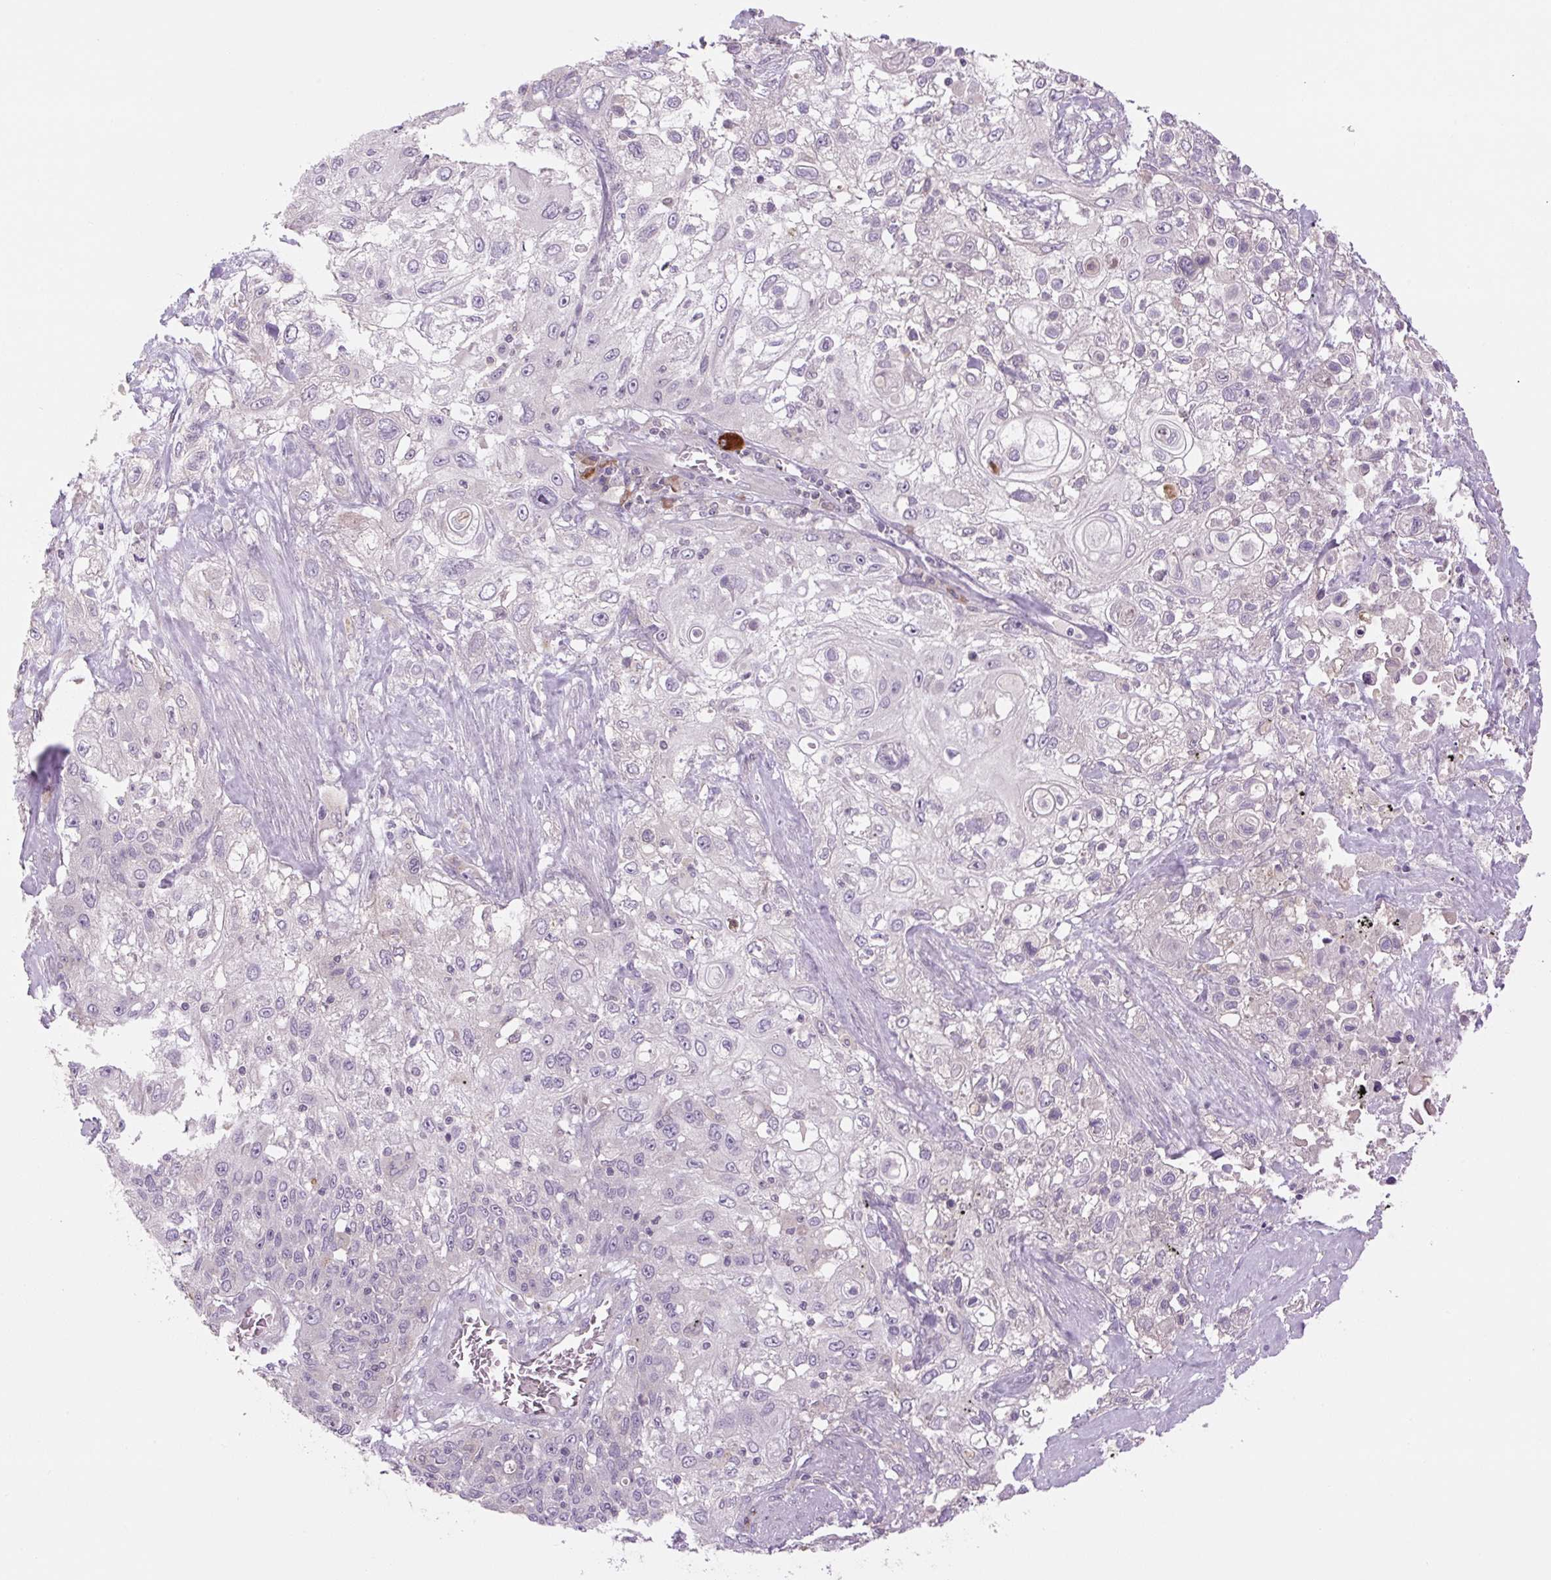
{"staining": {"intensity": "negative", "quantity": "none", "location": "none"}, "tissue": "lung cancer", "cell_type": "Tumor cells", "image_type": "cancer", "snomed": [{"axis": "morphology", "description": "Squamous cell carcinoma, NOS"}, {"axis": "topography", "description": "Lung"}], "caption": "This is an IHC photomicrograph of human squamous cell carcinoma (lung). There is no expression in tumor cells.", "gene": "TMEM100", "patient": {"sex": "female", "age": 69}}